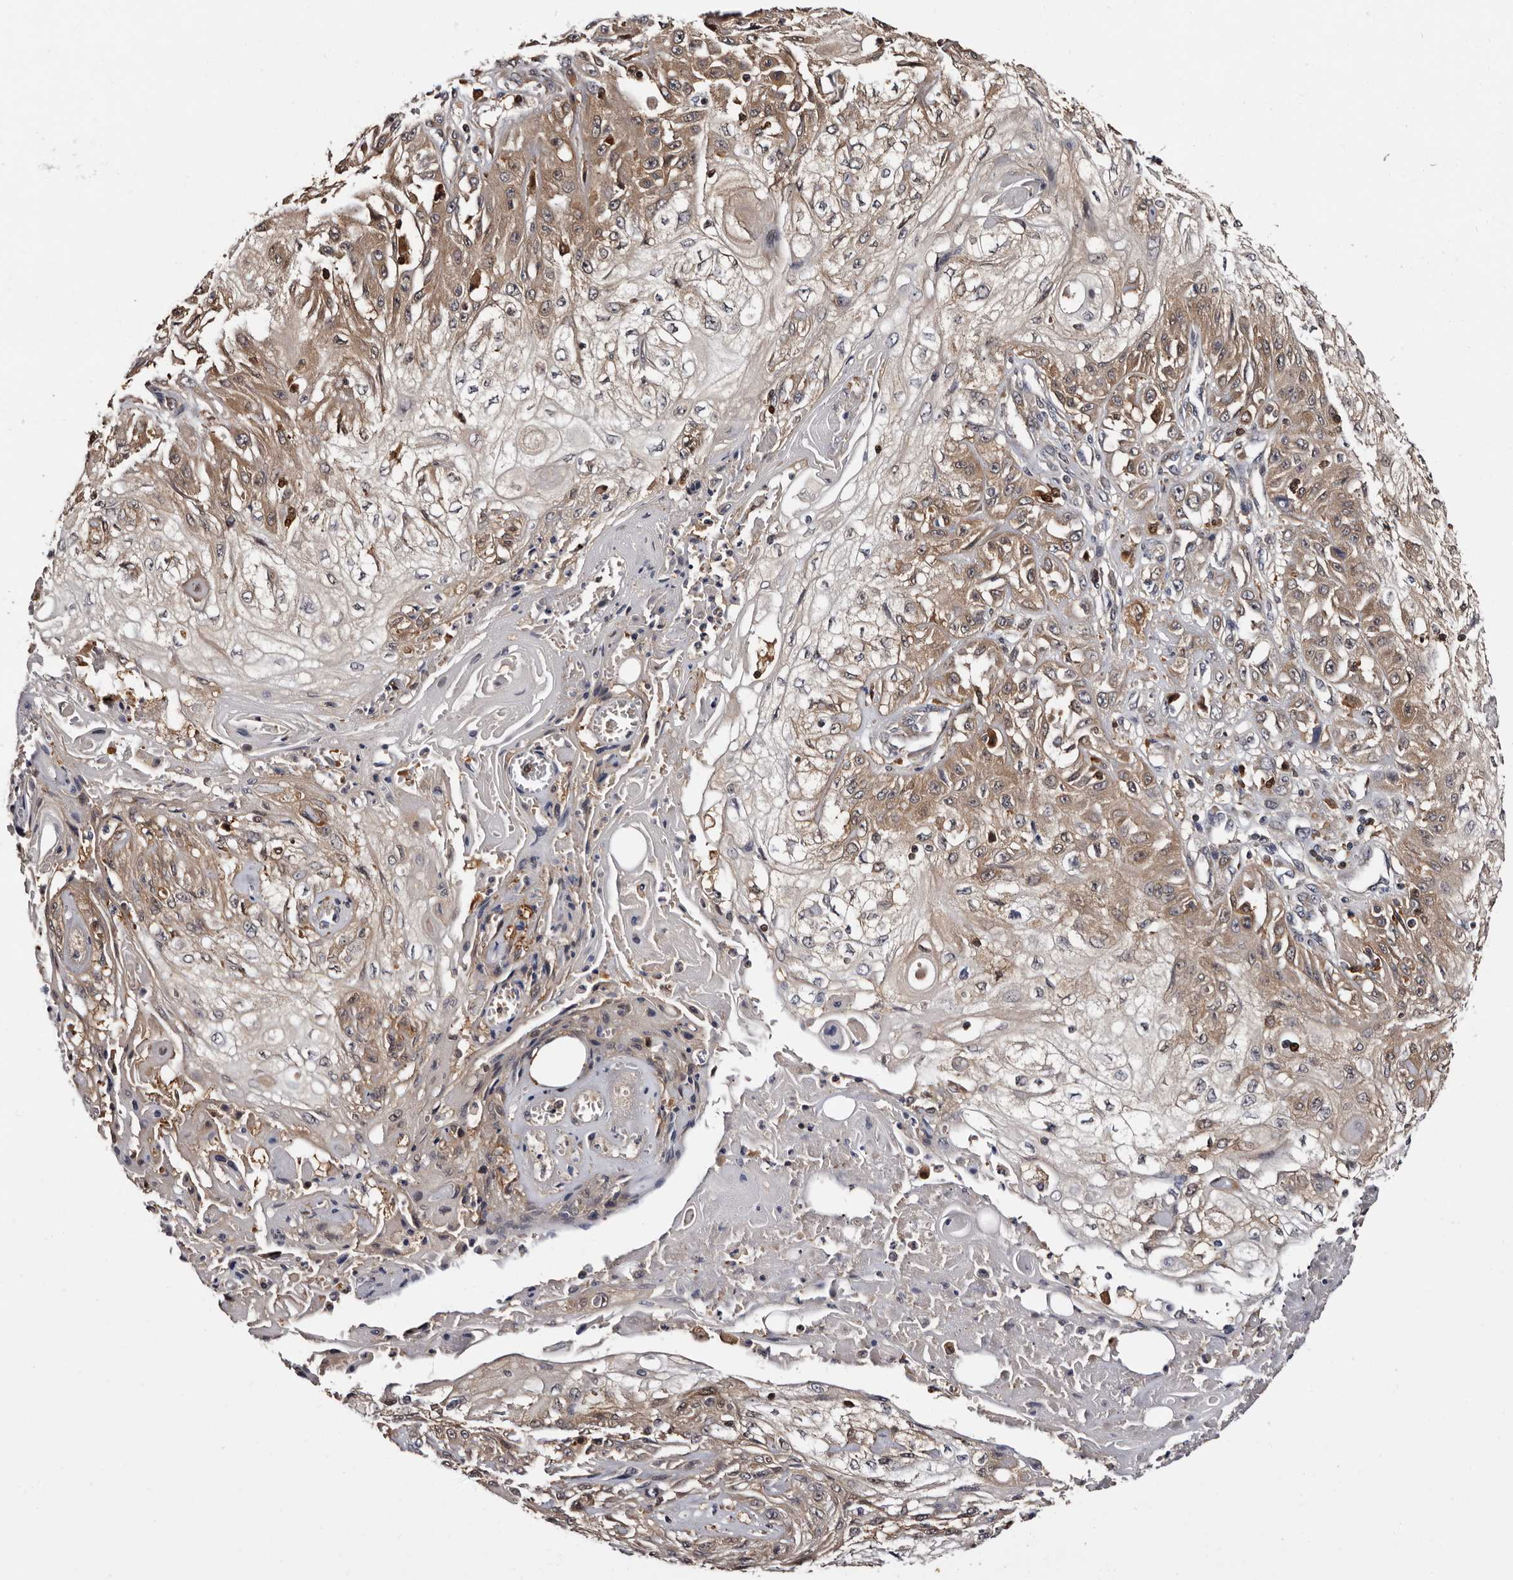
{"staining": {"intensity": "moderate", "quantity": "25%-75%", "location": "cytoplasmic/membranous"}, "tissue": "skin cancer", "cell_type": "Tumor cells", "image_type": "cancer", "snomed": [{"axis": "morphology", "description": "Squamous cell carcinoma, NOS"}, {"axis": "morphology", "description": "Squamous cell carcinoma, metastatic, NOS"}, {"axis": "topography", "description": "Skin"}, {"axis": "topography", "description": "Lymph node"}], "caption": "Metastatic squamous cell carcinoma (skin) tissue demonstrates moderate cytoplasmic/membranous positivity in approximately 25%-75% of tumor cells", "gene": "DNPH1", "patient": {"sex": "male", "age": 75}}